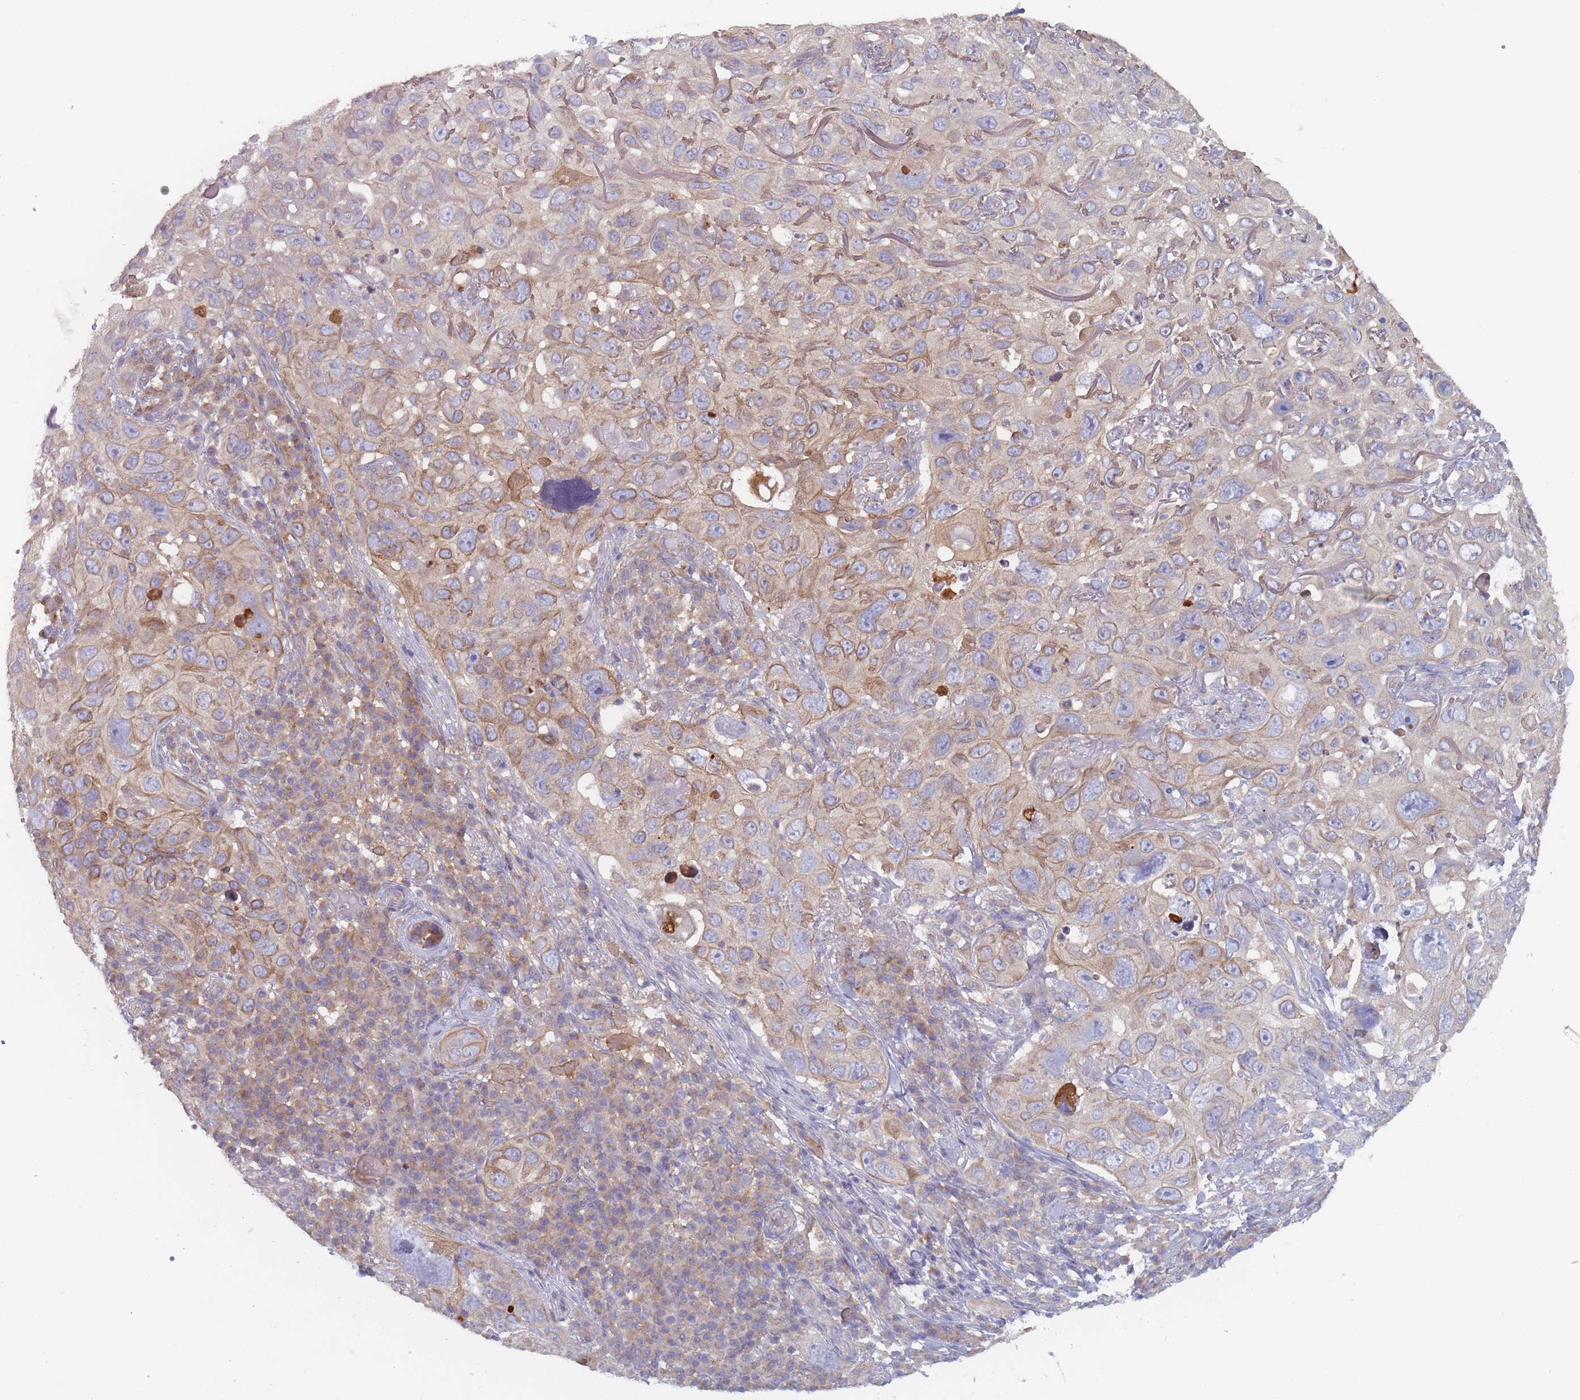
{"staining": {"intensity": "moderate", "quantity": "25%-75%", "location": "cytoplasmic/membranous"}, "tissue": "skin cancer", "cell_type": "Tumor cells", "image_type": "cancer", "snomed": [{"axis": "morphology", "description": "Squamous cell carcinoma in situ, NOS"}, {"axis": "morphology", "description": "Squamous cell carcinoma, NOS"}, {"axis": "topography", "description": "Skin"}], "caption": "Human skin cancer (squamous cell carcinoma in situ) stained with a brown dye demonstrates moderate cytoplasmic/membranous positive positivity in approximately 25%-75% of tumor cells.", "gene": "EFCC1", "patient": {"sex": "male", "age": 93}}